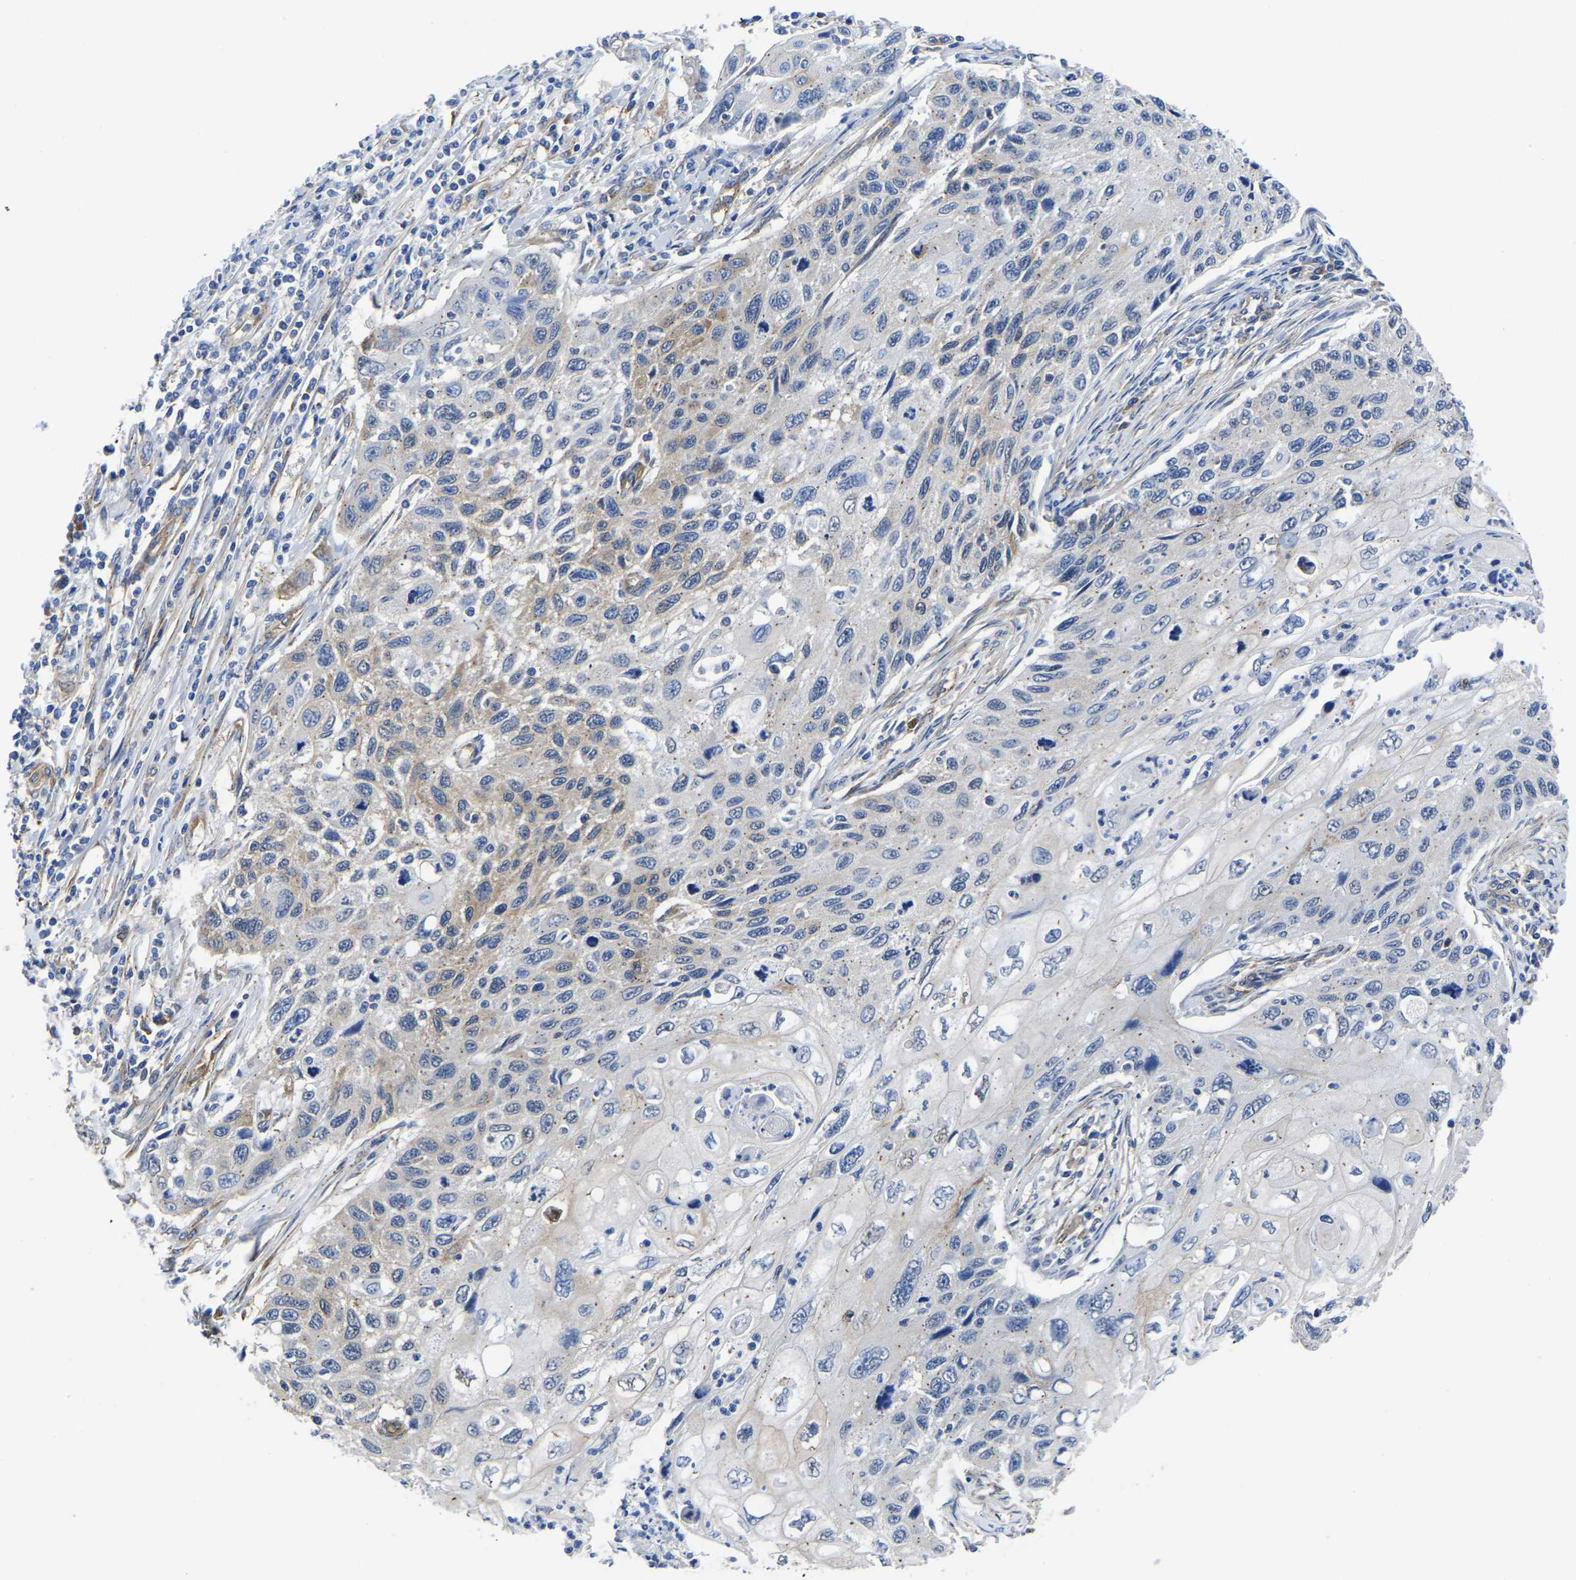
{"staining": {"intensity": "weak", "quantity": "<25%", "location": "cytoplasmic/membranous"}, "tissue": "cervical cancer", "cell_type": "Tumor cells", "image_type": "cancer", "snomed": [{"axis": "morphology", "description": "Squamous cell carcinoma, NOS"}, {"axis": "topography", "description": "Cervix"}], "caption": "Protein analysis of cervical squamous cell carcinoma displays no significant staining in tumor cells.", "gene": "TFG", "patient": {"sex": "female", "age": 70}}